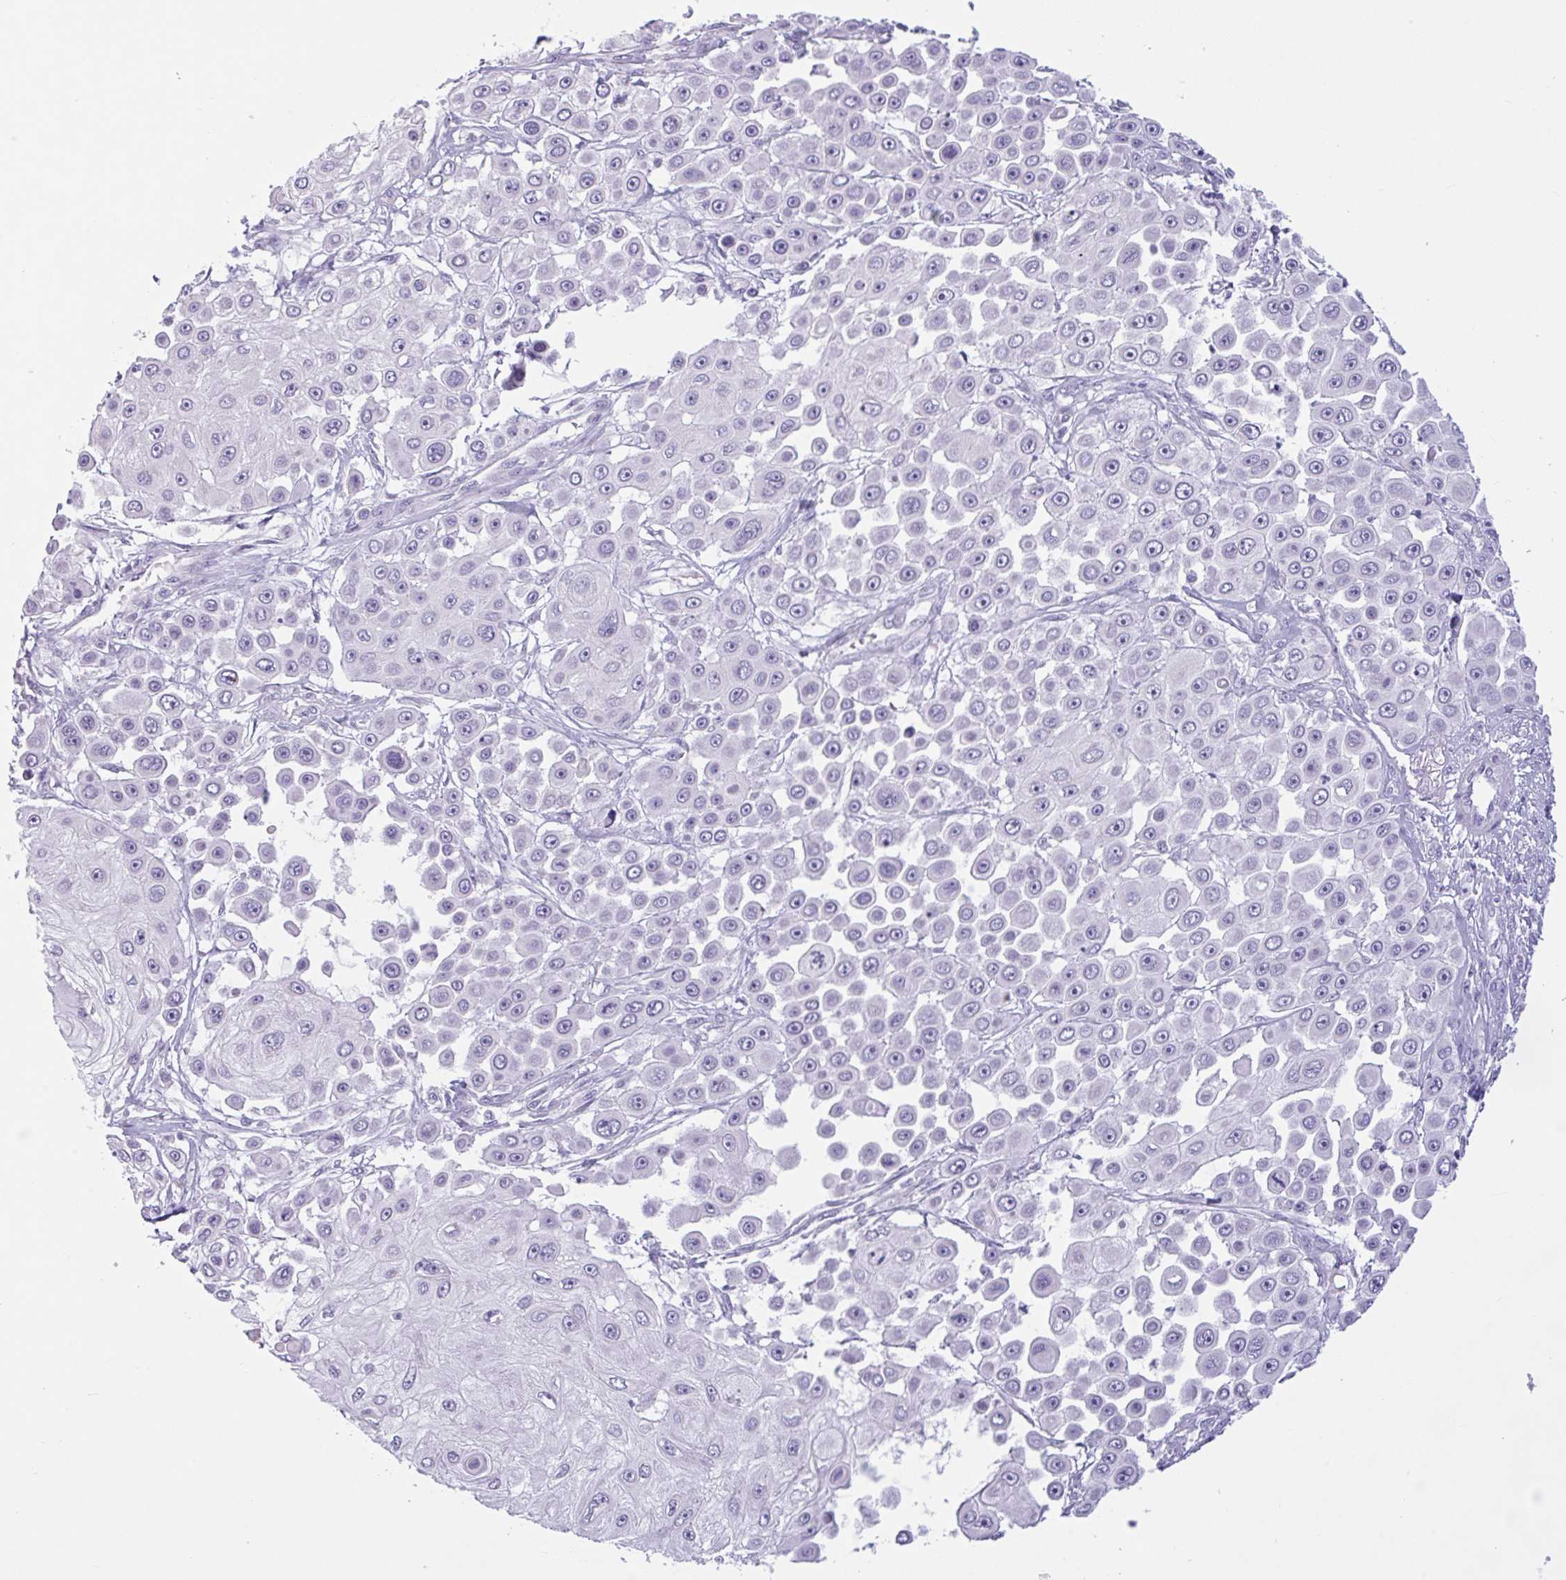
{"staining": {"intensity": "negative", "quantity": "none", "location": "none"}, "tissue": "skin cancer", "cell_type": "Tumor cells", "image_type": "cancer", "snomed": [{"axis": "morphology", "description": "Squamous cell carcinoma, NOS"}, {"axis": "topography", "description": "Skin"}], "caption": "Skin cancer was stained to show a protein in brown. There is no significant staining in tumor cells. (Brightfield microscopy of DAB (3,3'-diaminobenzidine) immunohistochemistry at high magnification).", "gene": "CTSE", "patient": {"sex": "male", "age": 67}}